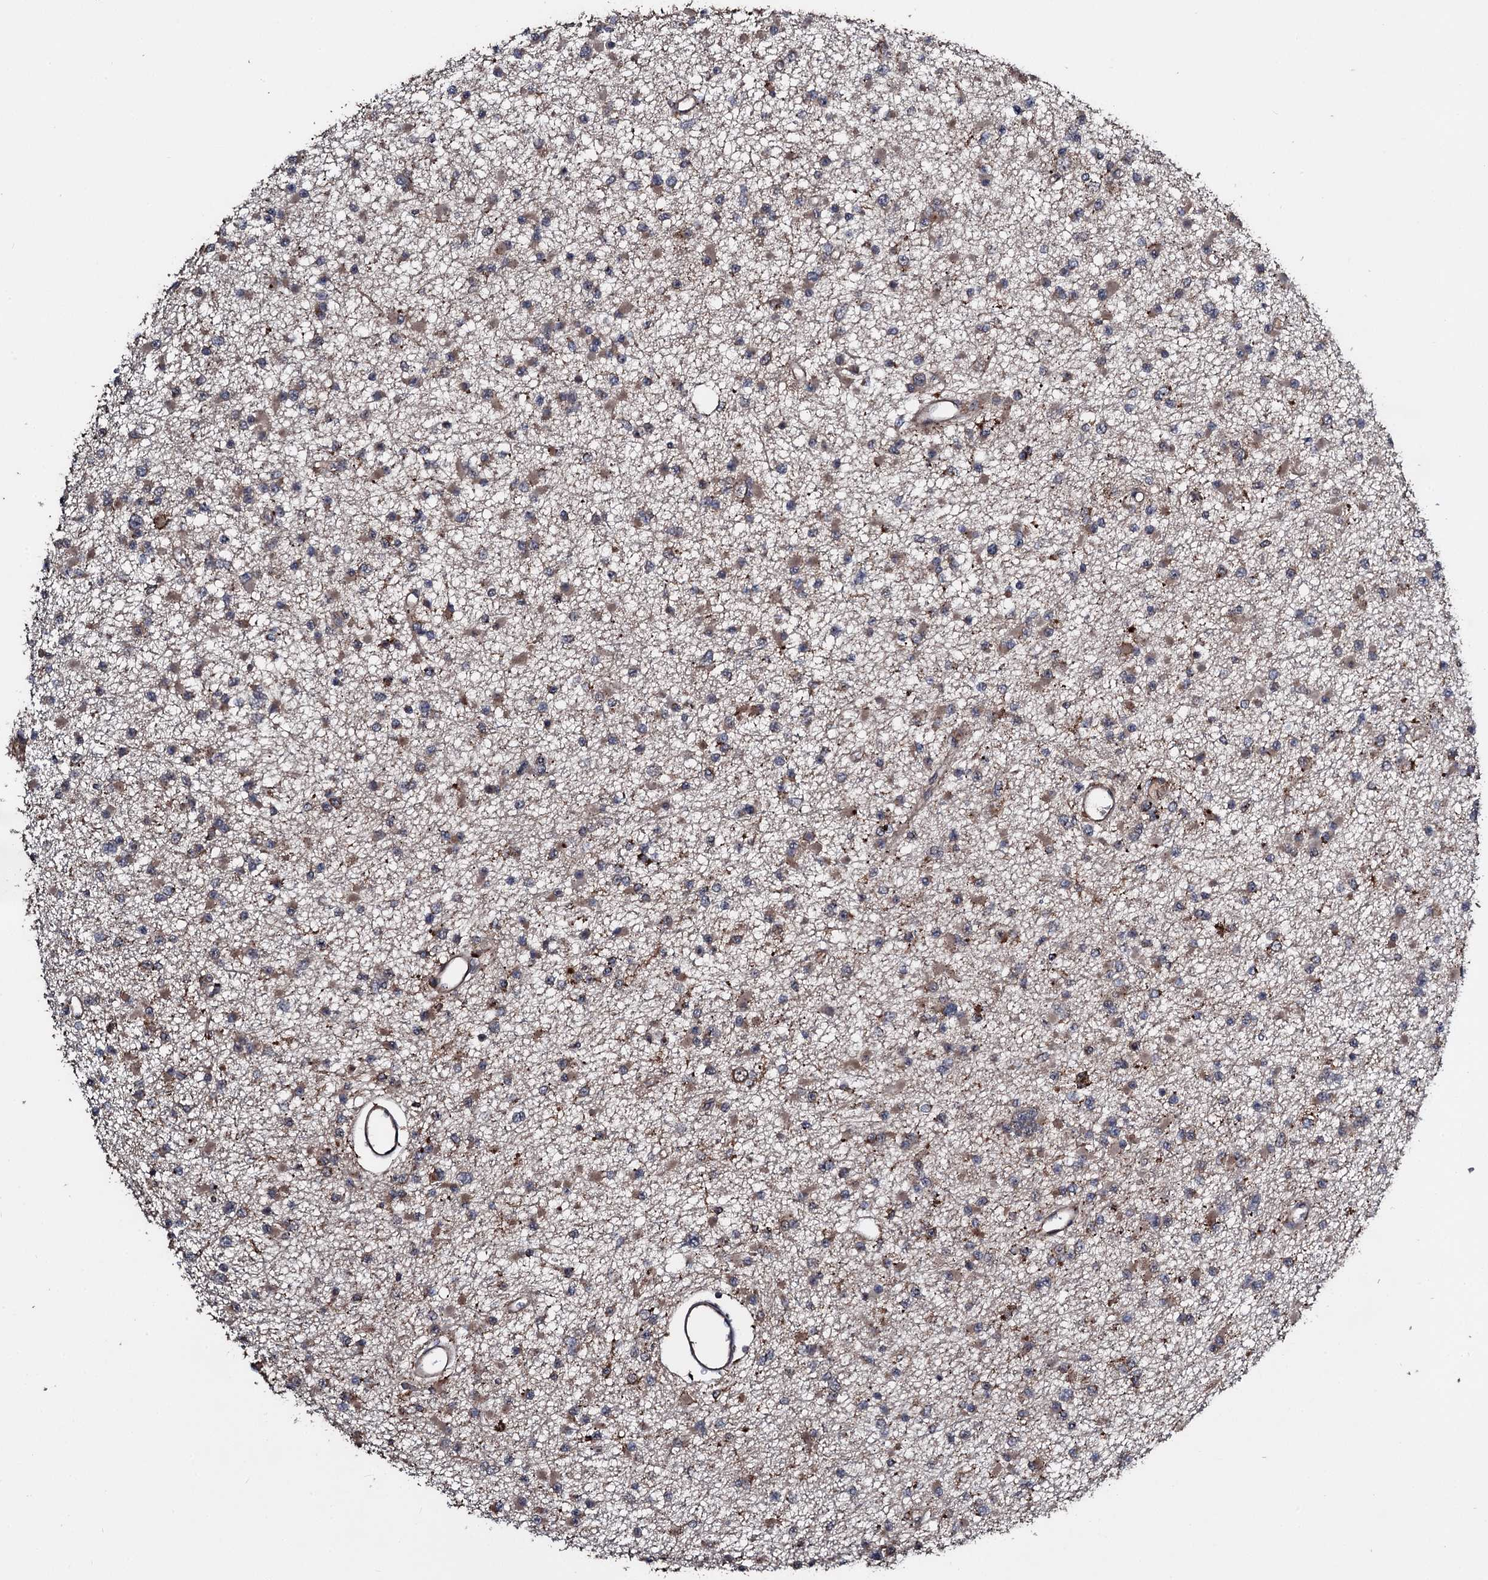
{"staining": {"intensity": "weak", "quantity": ">75%", "location": "cytoplasmic/membranous"}, "tissue": "glioma", "cell_type": "Tumor cells", "image_type": "cancer", "snomed": [{"axis": "morphology", "description": "Glioma, malignant, Low grade"}, {"axis": "topography", "description": "Brain"}], "caption": "A brown stain highlights weak cytoplasmic/membranous staining of a protein in human malignant glioma (low-grade) tumor cells.", "gene": "TPGS2", "patient": {"sex": "female", "age": 22}}